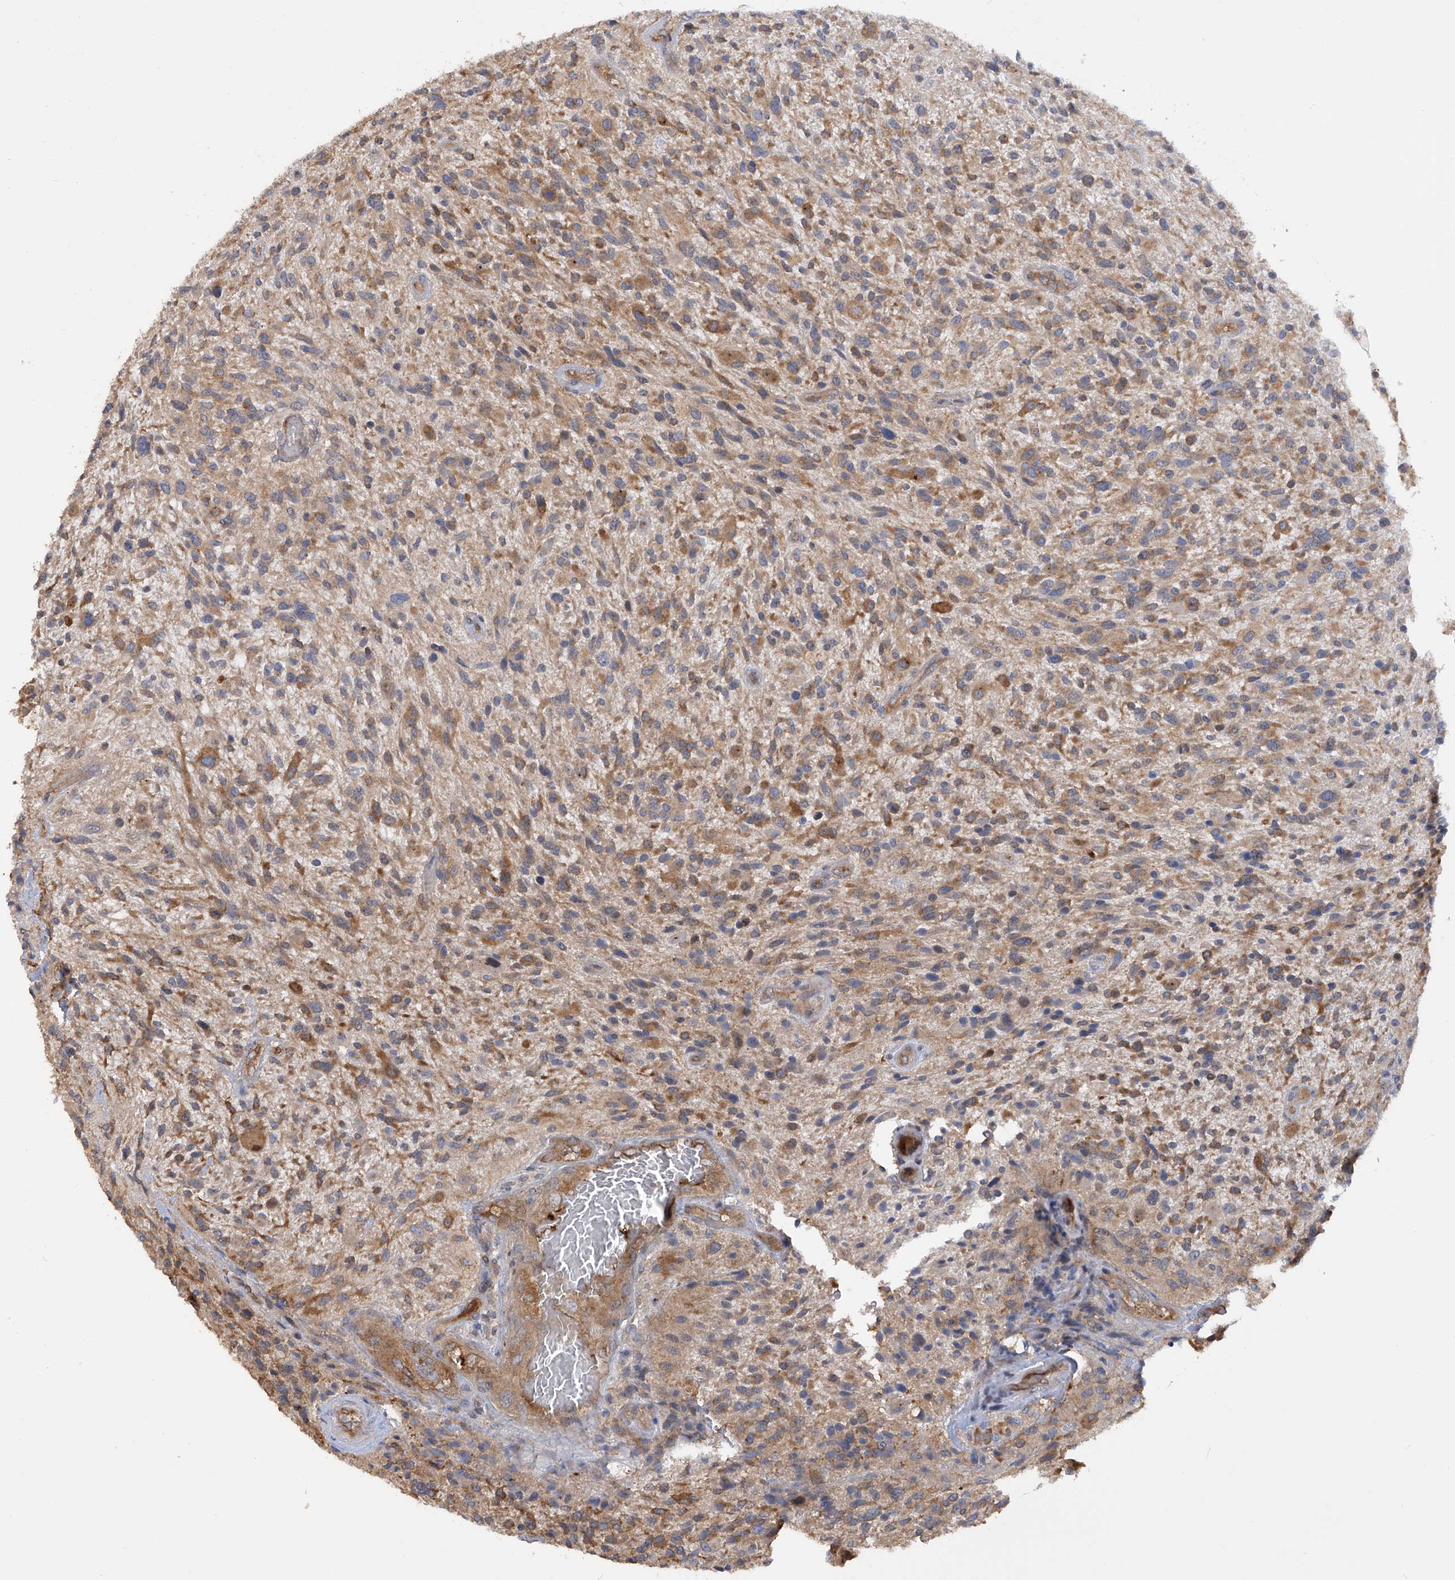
{"staining": {"intensity": "moderate", "quantity": "25%-75%", "location": "cytoplasmic/membranous"}, "tissue": "glioma", "cell_type": "Tumor cells", "image_type": "cancer", "snomed": [{"axis": "morphology", "description": "Glioma, malignant, High grade"}, {"axis": "topography", "description": "Brain"}], "caption": "Tumor cells exhibit medium levels of moderate cytoplasmic/membranous expression in about 25%-75% of cells in human malignant glioma (high-grade).", "gene": "NUDT17", "patient": {"sex": "male", "age": 47}}